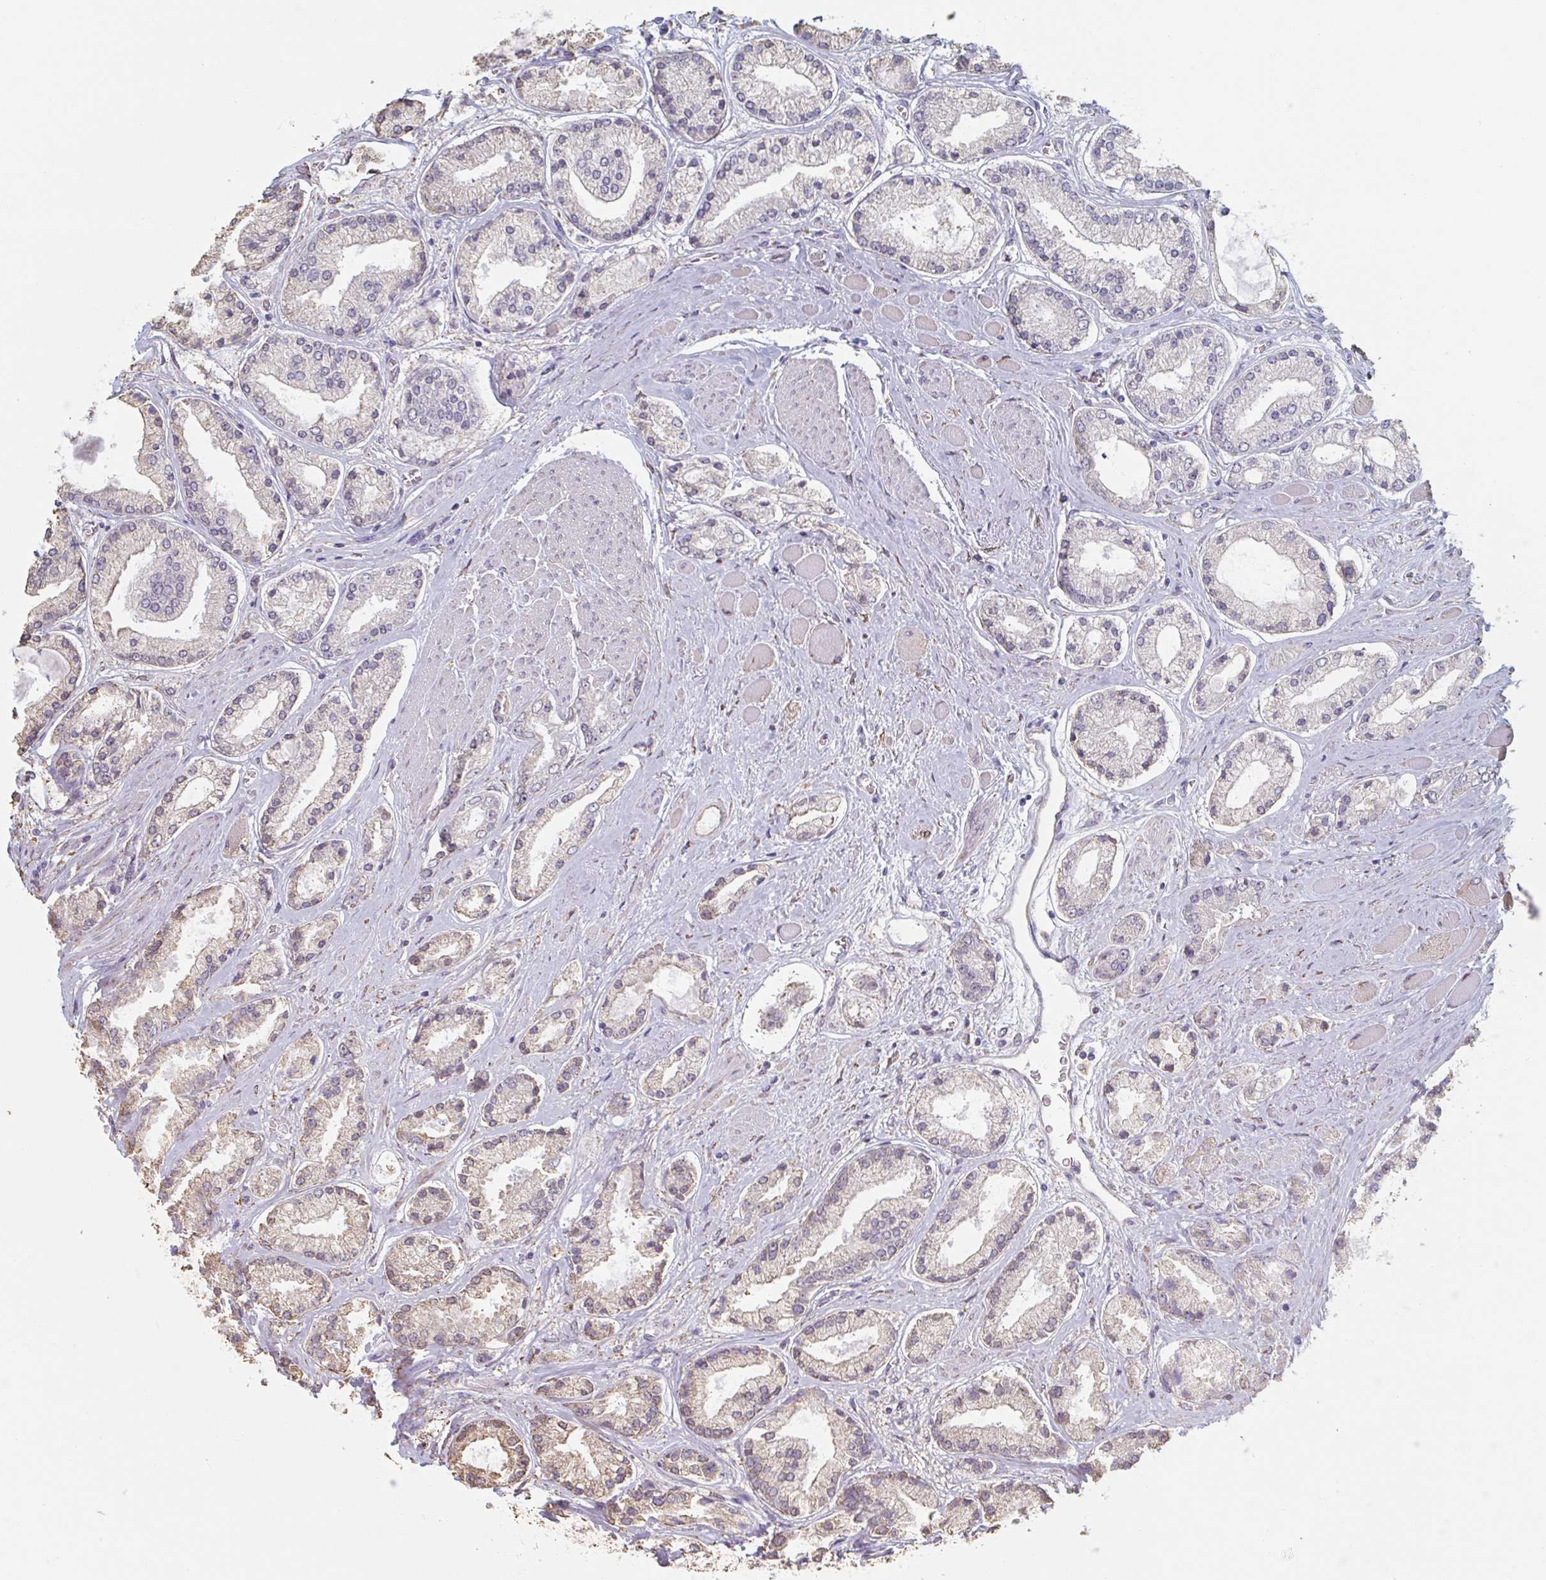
{"staining": {"intensity": "moderate", "quantity": "<25%", "location": "cytoplasmic/membranous"}, "tissue": "prostate cancer", "cell_type": "Tumor cells", "image_type": "cancer", "snomed": [{"axis": "morphology", "description": "Adenocarcinoma, High grade"}, {"axis": "topography", "description": "Prostate"}], "caption": "IHC (DAB) staining of prostate cancer (adenocarcinoma (high-grade)) exhibits moderate cytoplasmic/membranous protein positivity in about <25% of tumor cells. (Stains: DAB (3,3'-diaminobenzidine) in brown, nuclei in blue, Microscopy: brightfield microscopy at high magnification).", "gene": "RAB5IF", "patient": {"sex": "male", "age": 67}}